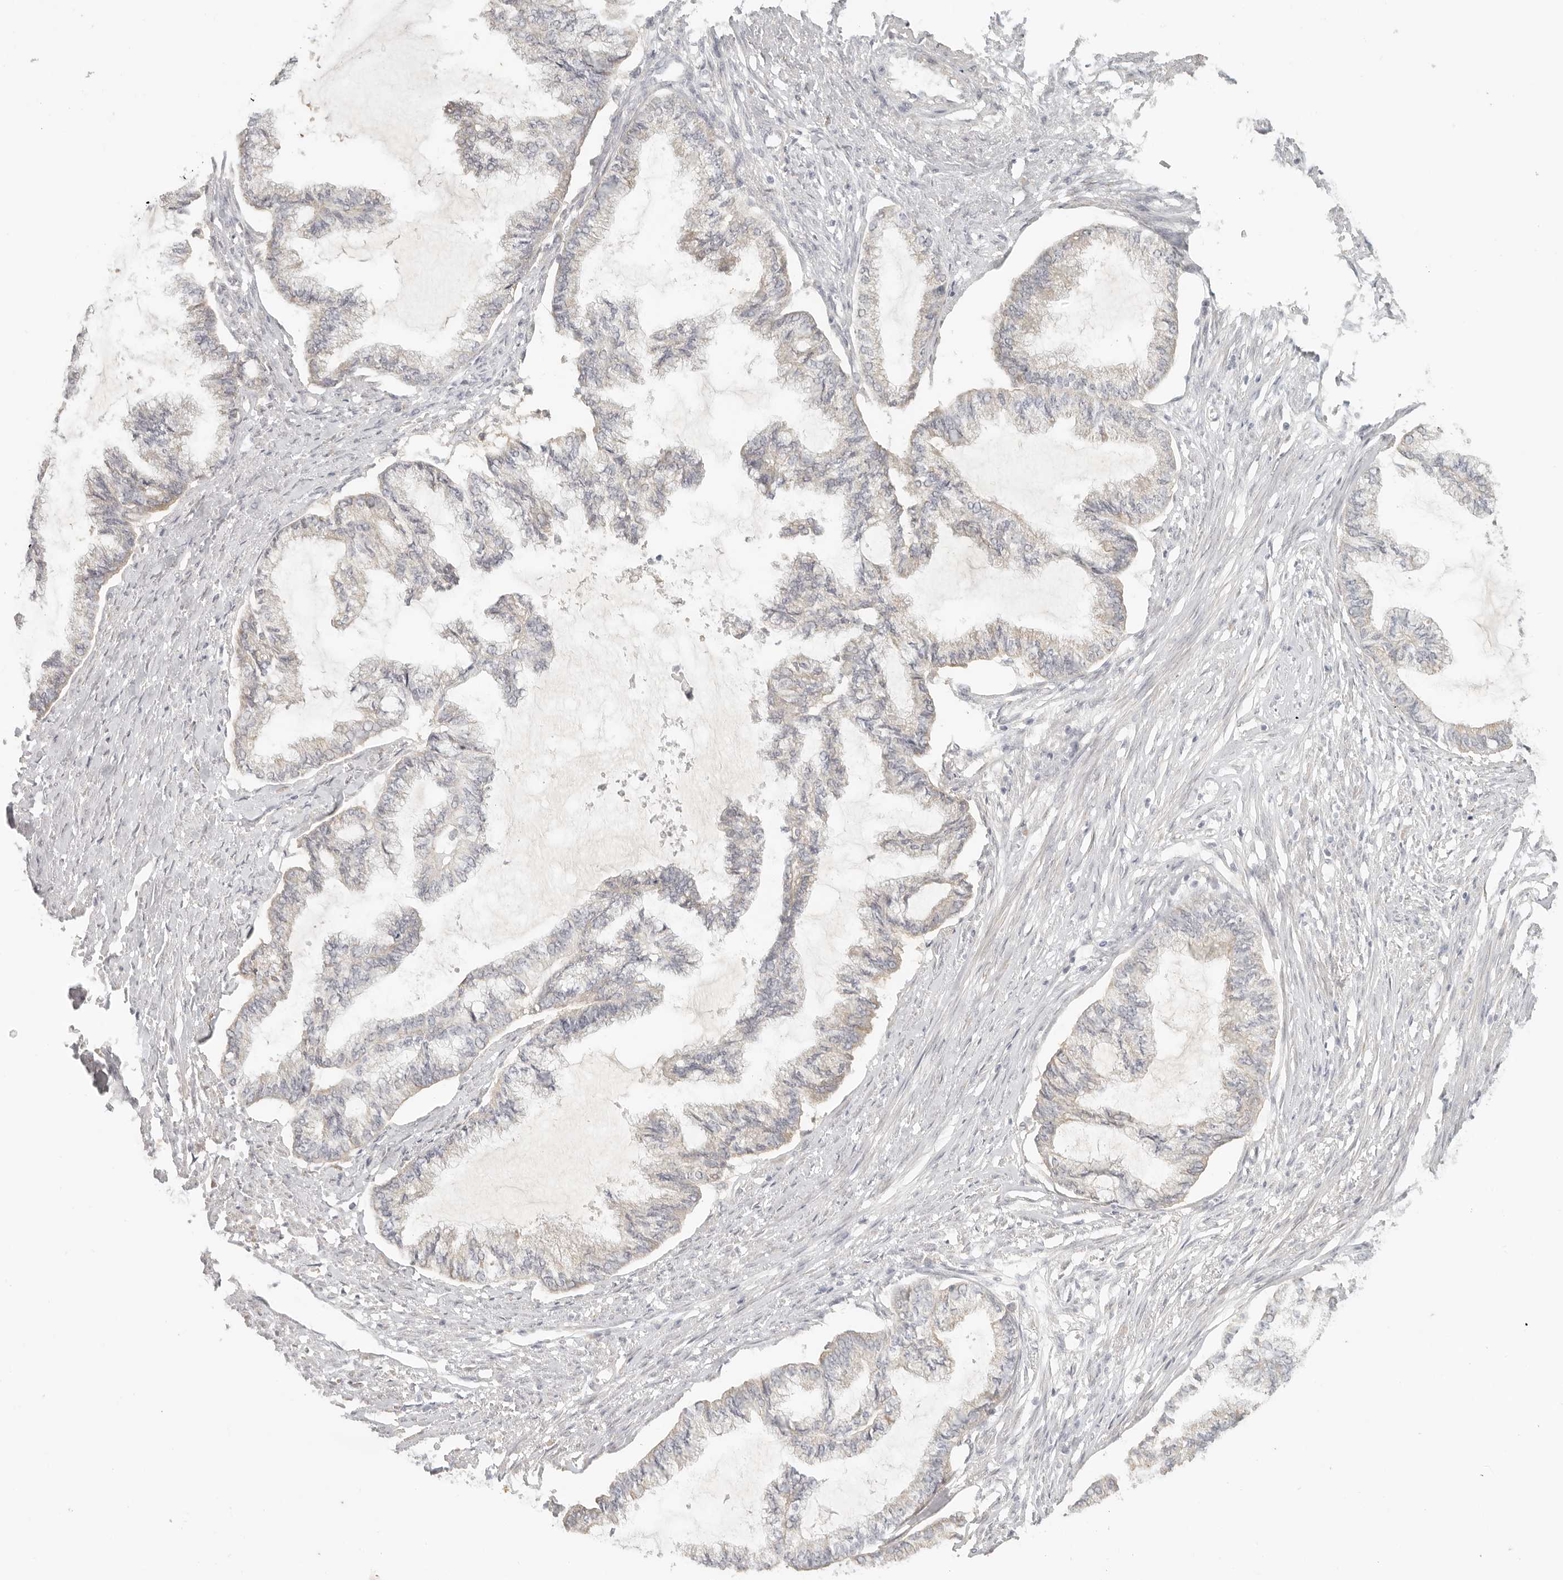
{"staining": {"intensity": "weak", "quantity": "25%-75%", "location": "cytoplasmic/membranous"}, "tissue": "endometrial cancer", "cell_type": "Tumor cells", "image_type": "cancer", "snomed": [{"axis": "morphology", "description": "Adenocarcinoma, NOS"}, {"axis": "topography", "description": "Endometrium"}], "caption": "Protein analysis of endometrial cancer (adenocarcinoma) tissue reveals weak cytoplasmic/membranous positivity in about 25%-75% of tumor cells.", "gene": "AHDC1", "patient": {"sex": "female", "age": 86}}